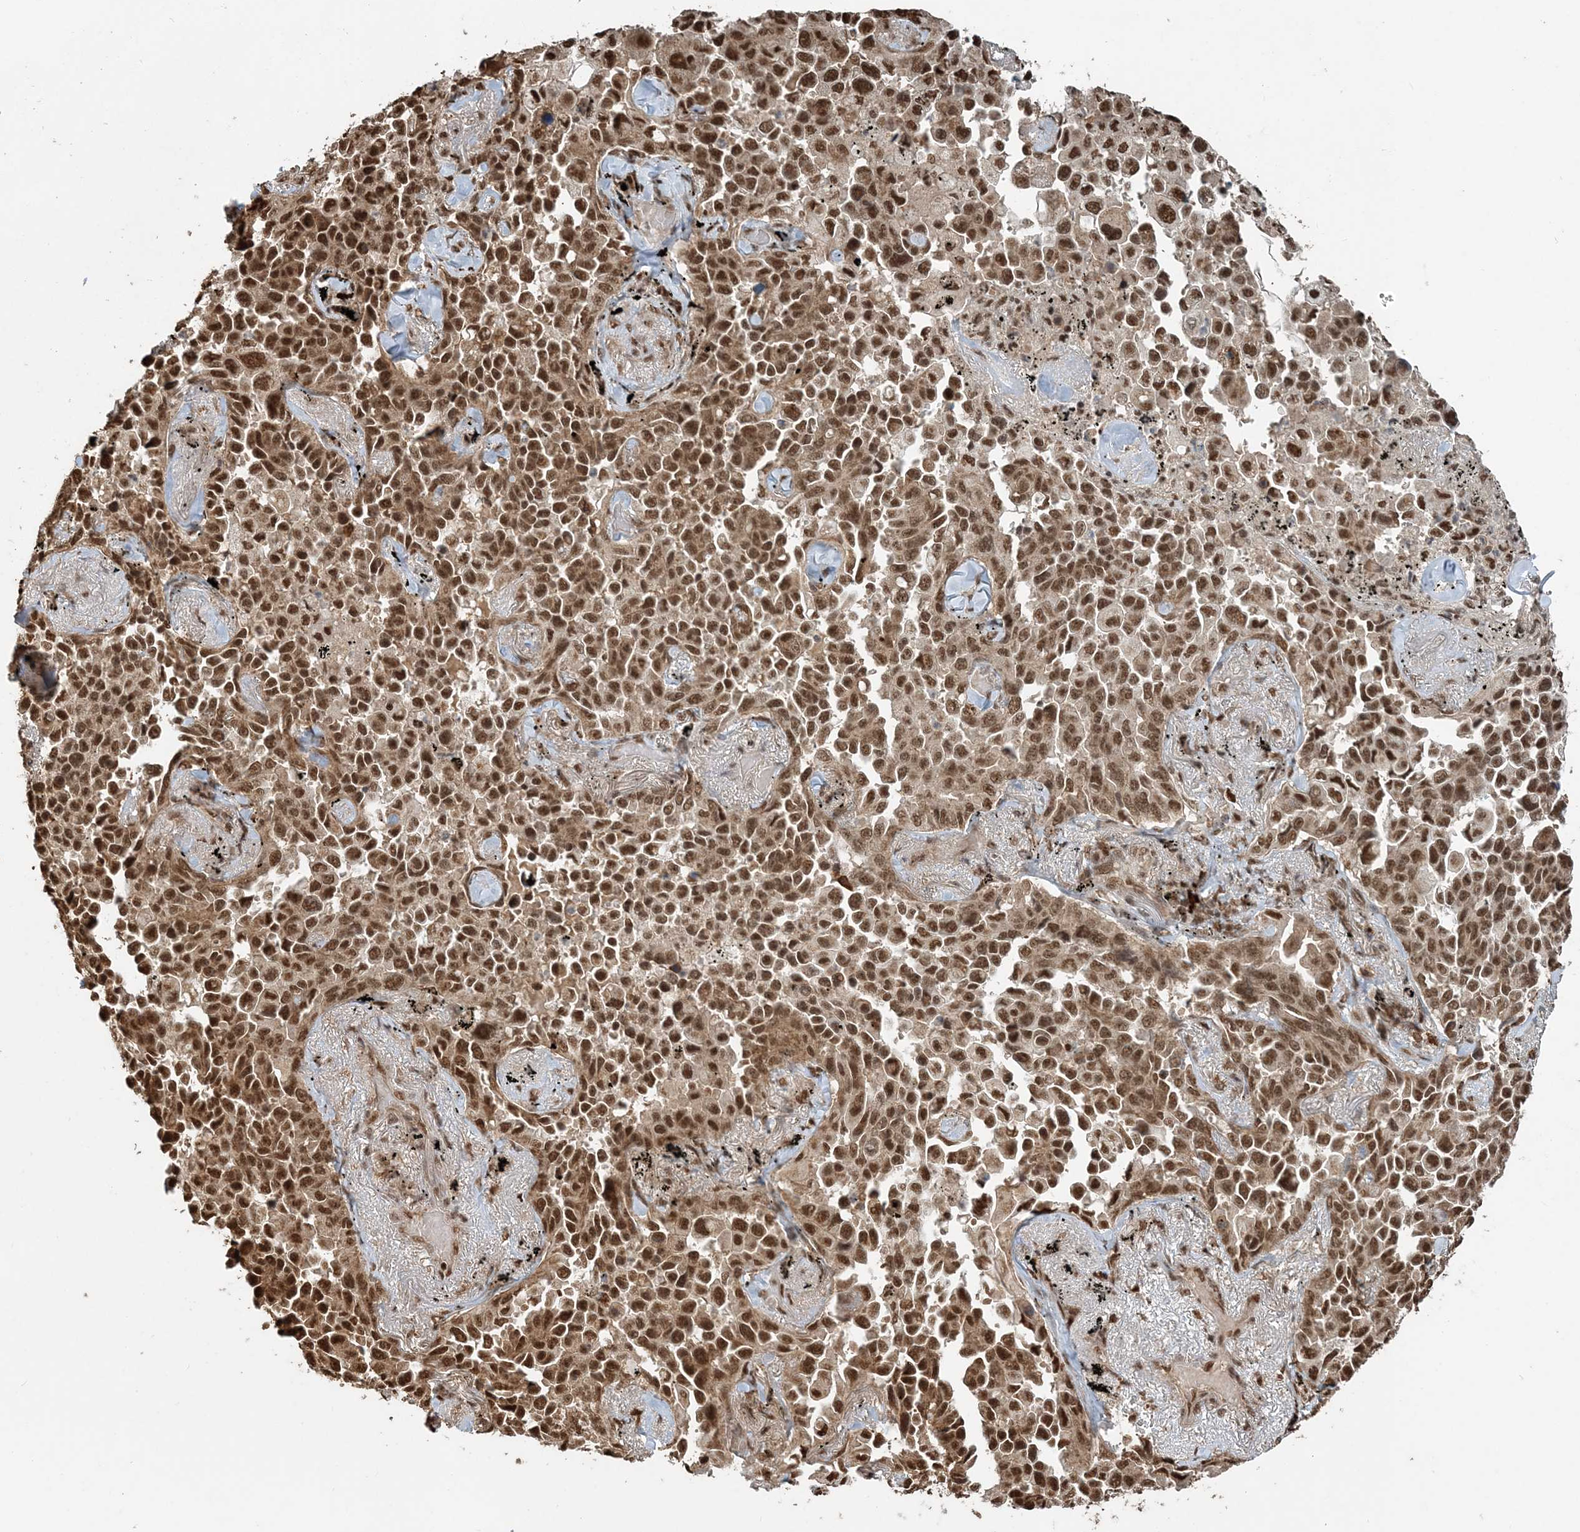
{"staining": {"intensity": "moderate", "quantity": ">75%", "location": "cytoplasmic/membranous,nuclear"}, "tissue": "lung cancer", "cell_type": "Tumor cells", "image_type": "cancer", "snomed": [{"axis": "morphology", "description": "Adenocarcinoma, NOS"}, {"axis": "topography", "description": "Lung"}], "caption": "Brown immunohistochemical staining in human lung cancer shows moderate cytoplasmic/membranous and nuclear positivity in about >75% of tumor cells.", "gene": "ARHGAP35", "patient": {"sex": "female", "age": 67}}